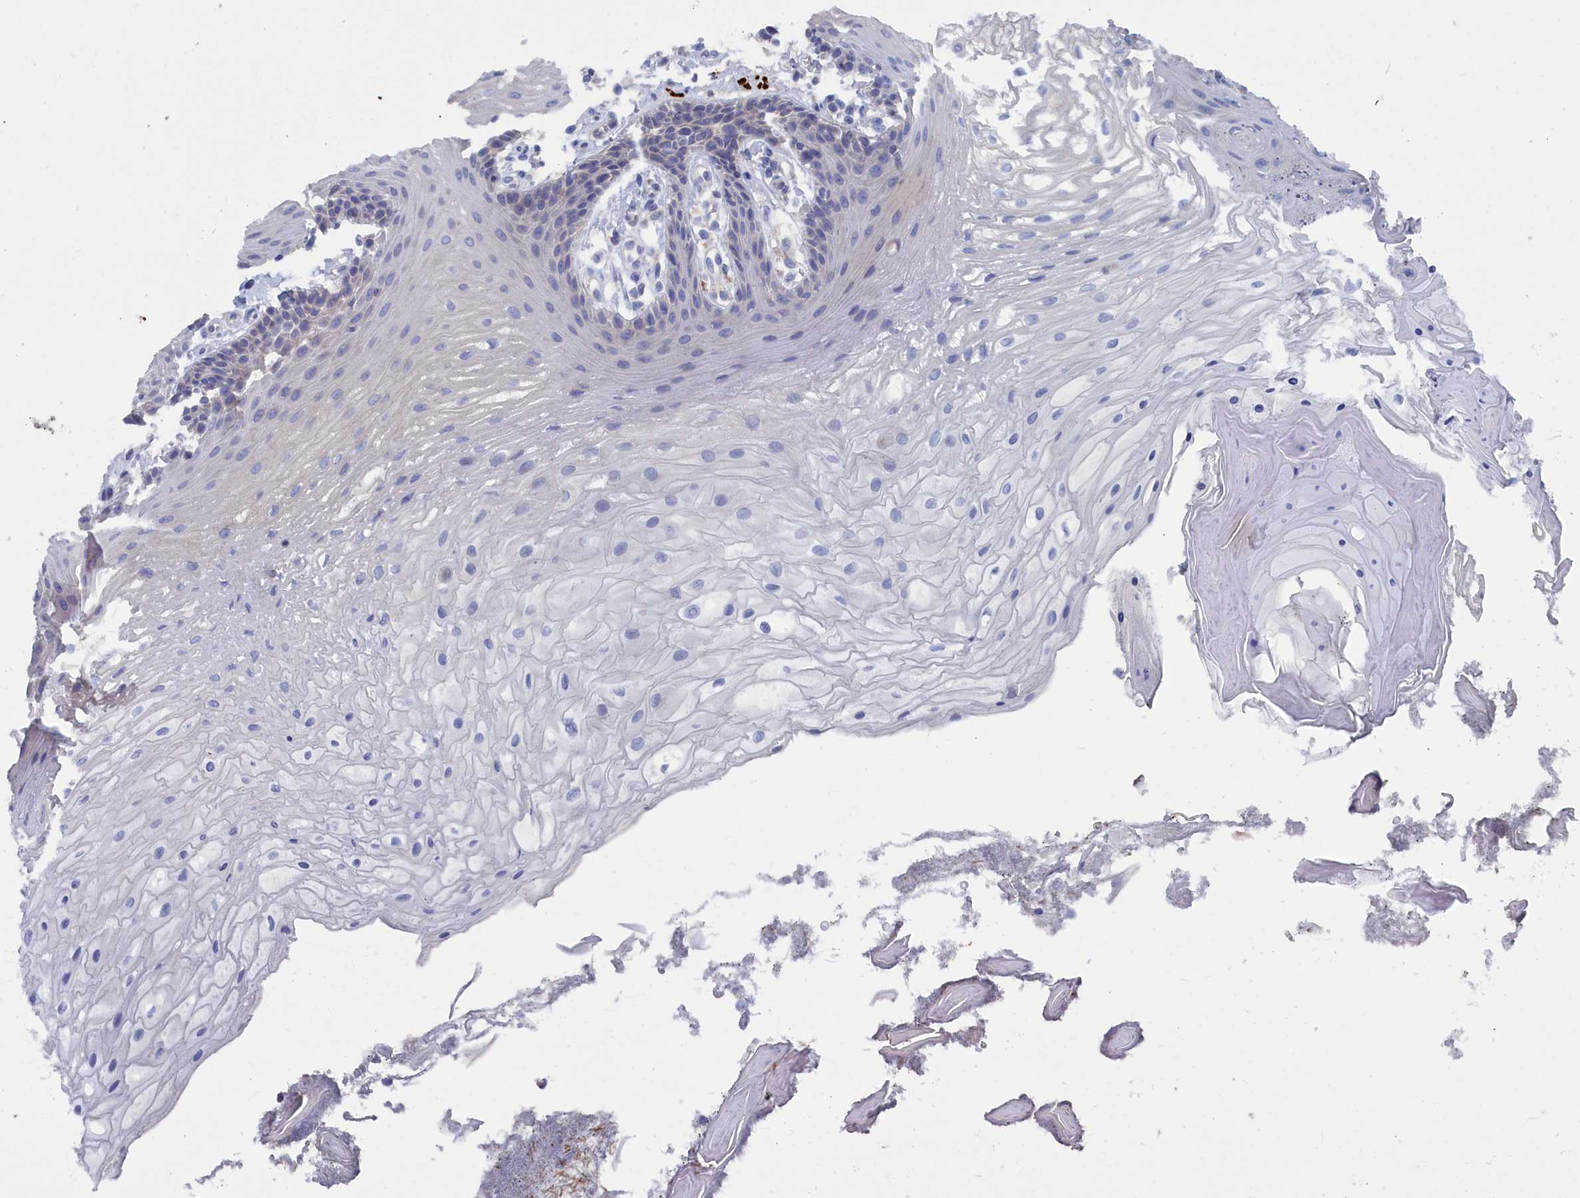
{"staining": {"intensity": "negative", "quantity": "none", "location": "none"}, "tissue": "oral mucosa", "cell_type": "Squamous epithelial cells", "image_type": "normal", "snomed": [{"axis": "morphology", "description": "Normal tissue, NOS"}, {"axis": "topography", "description": "Oral tissue"}], "caption": "DAB (3,3'-diaminobenzidine) immunohistochemical staining of benign oral mucosa exhibits no significant expression in squamous epithelial cells.", "gene": "CEND1", "patient": {"sex": "female", "age": 80}}